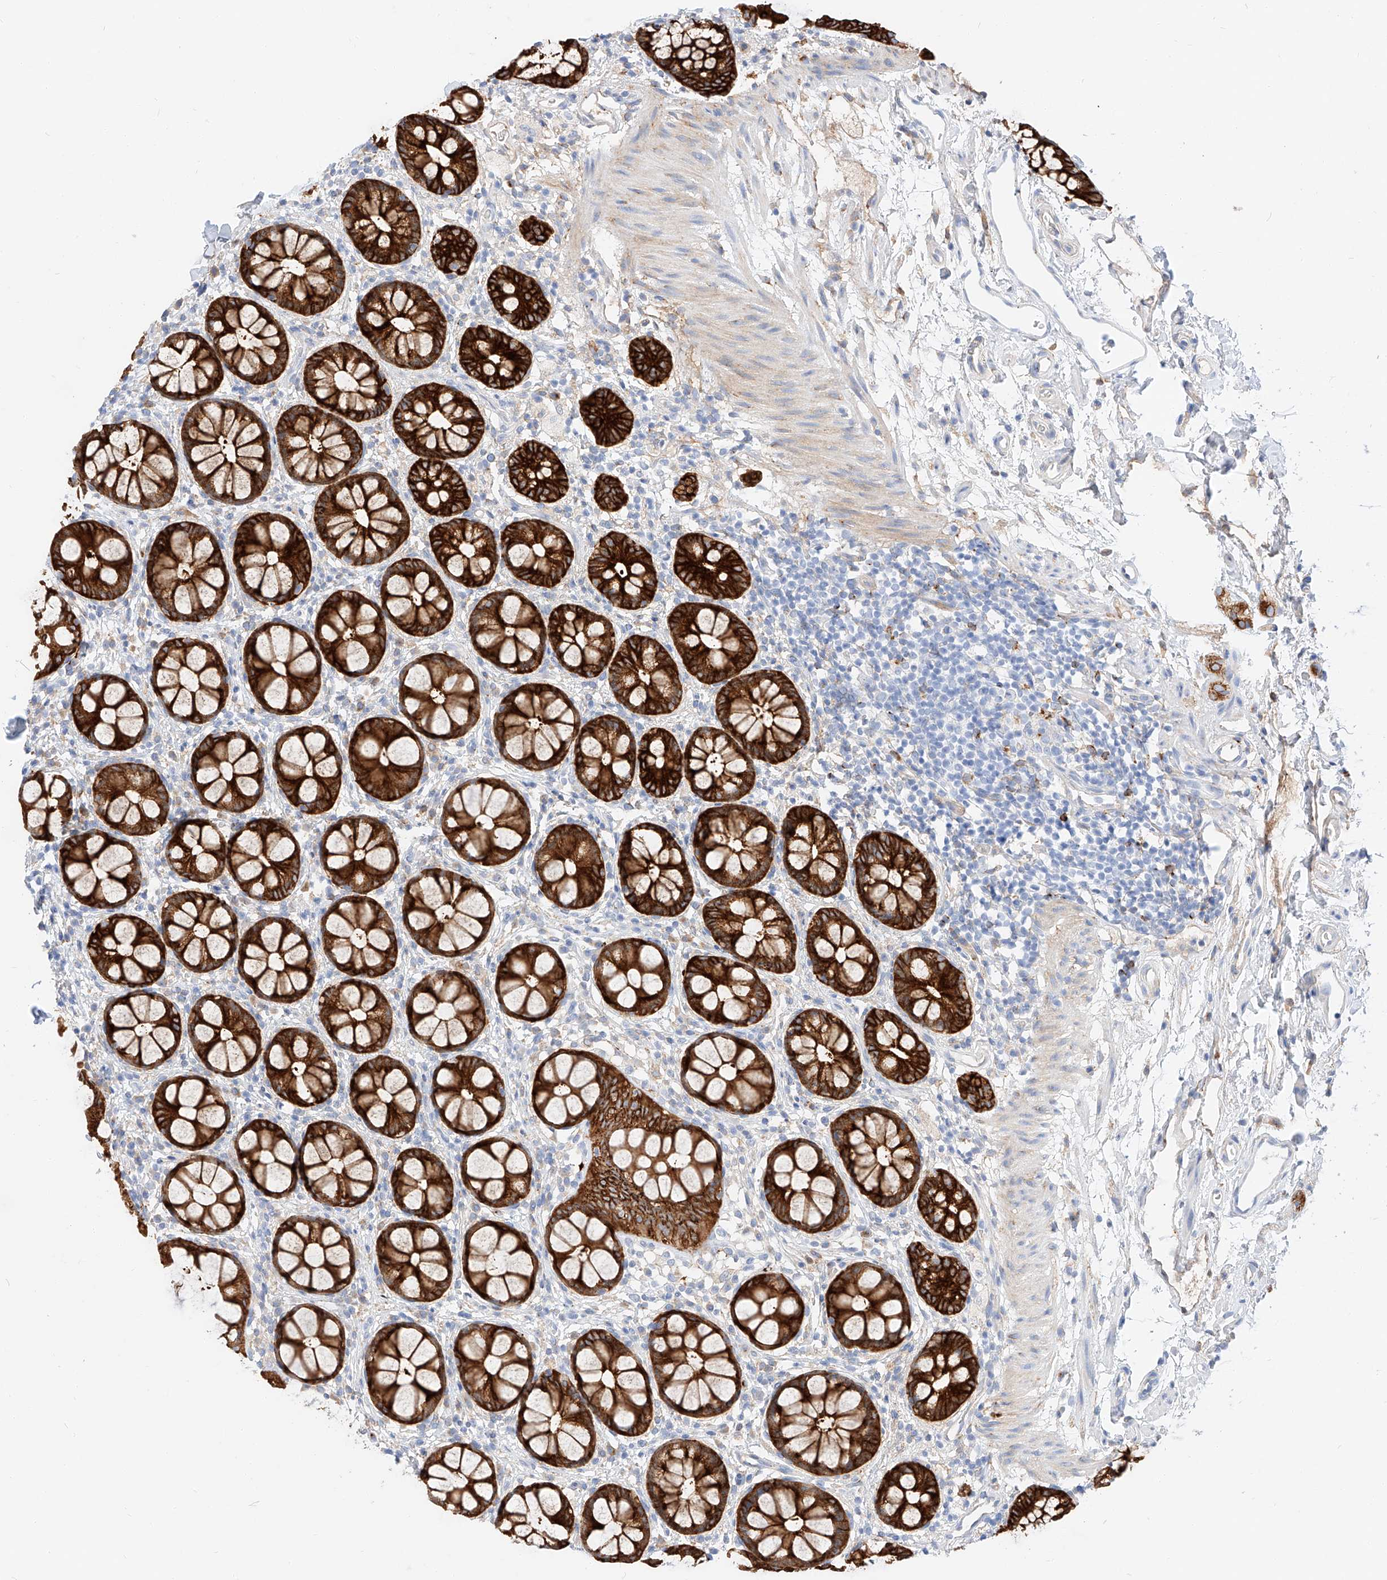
{"staining": {"intensity": "strong", "quantity": ">75%", "location": "cytoplasmic/membranous"}, "tissue": "rectum", "cell_type": "Glandular cells", "image_type": "normal", "snomed": [{"axis": "morphology", "description": "Normal tissue, NOS"}, {"axis": "topography", "description": "Rectum"}], "caption": "Immunohistochemistry image of normal rectum stained for a protein (brown), which exhibits high levels of strong cytoplasmic/membranous staining in about >75% of glandular cells.", "gene": "MAP7", "patient": {"sex": "female", "age": 65}}